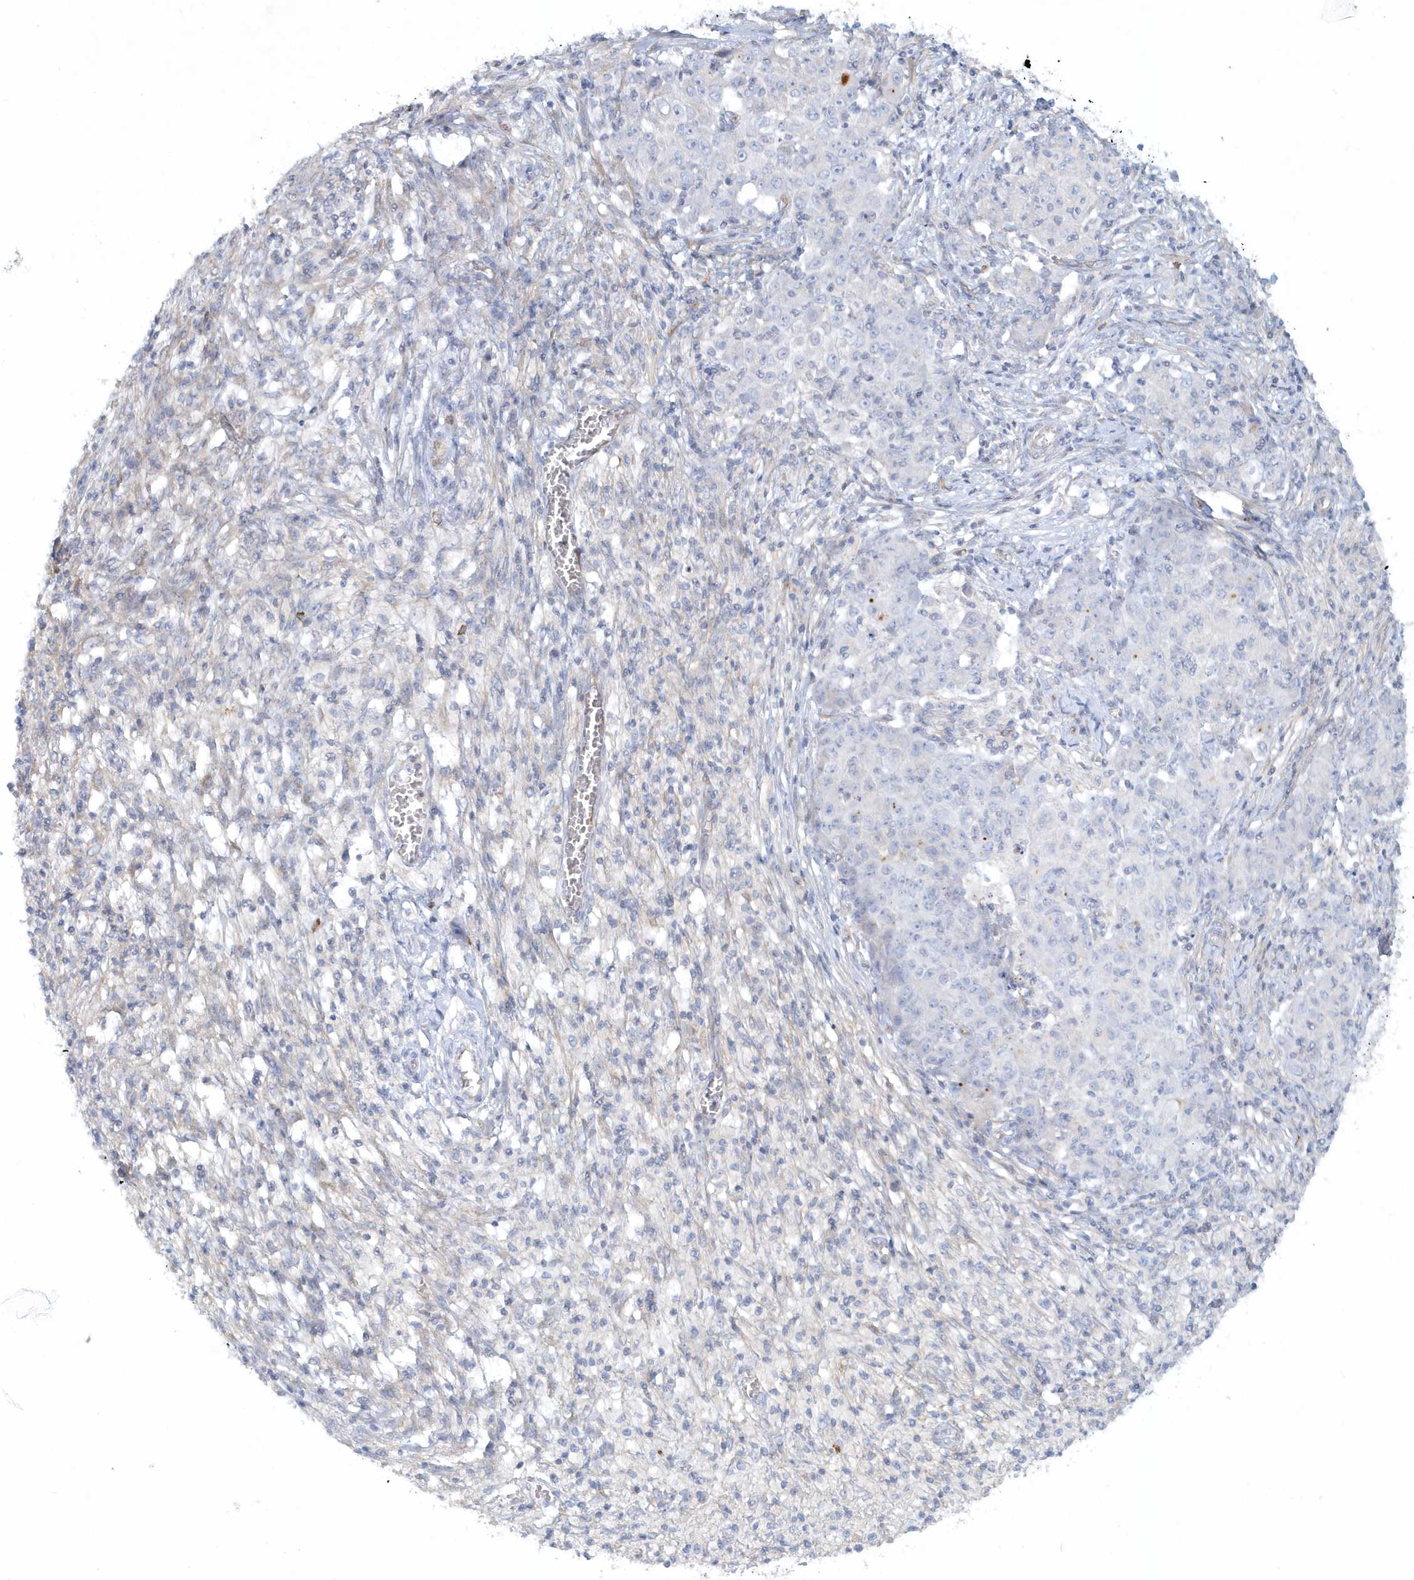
{"staining": {"intensity": "negative", "quantity": "none", "location": "none"}, "tissue": "ovarian cancer", "cell_type": "Tumor cells", "image_type": "cancer", "snomed": [{"axis": "morphology", "description": "Carcinoma, endometroid"}, {"axis": "topography", "description": "Ovary"}], "caption": "This photomicrograph is of ovarian endometroid carcinoma stained with immunohistochemistry (IHC) to label a protein in brown with the nuclei are counter-stained blue. There is no expression in tumor cells. (DAB immunohistochemistry visualized using brightfield microscopy, high magnification).", "gene": "DNAH1", "patient": {"sex": "female", "age": 42}}